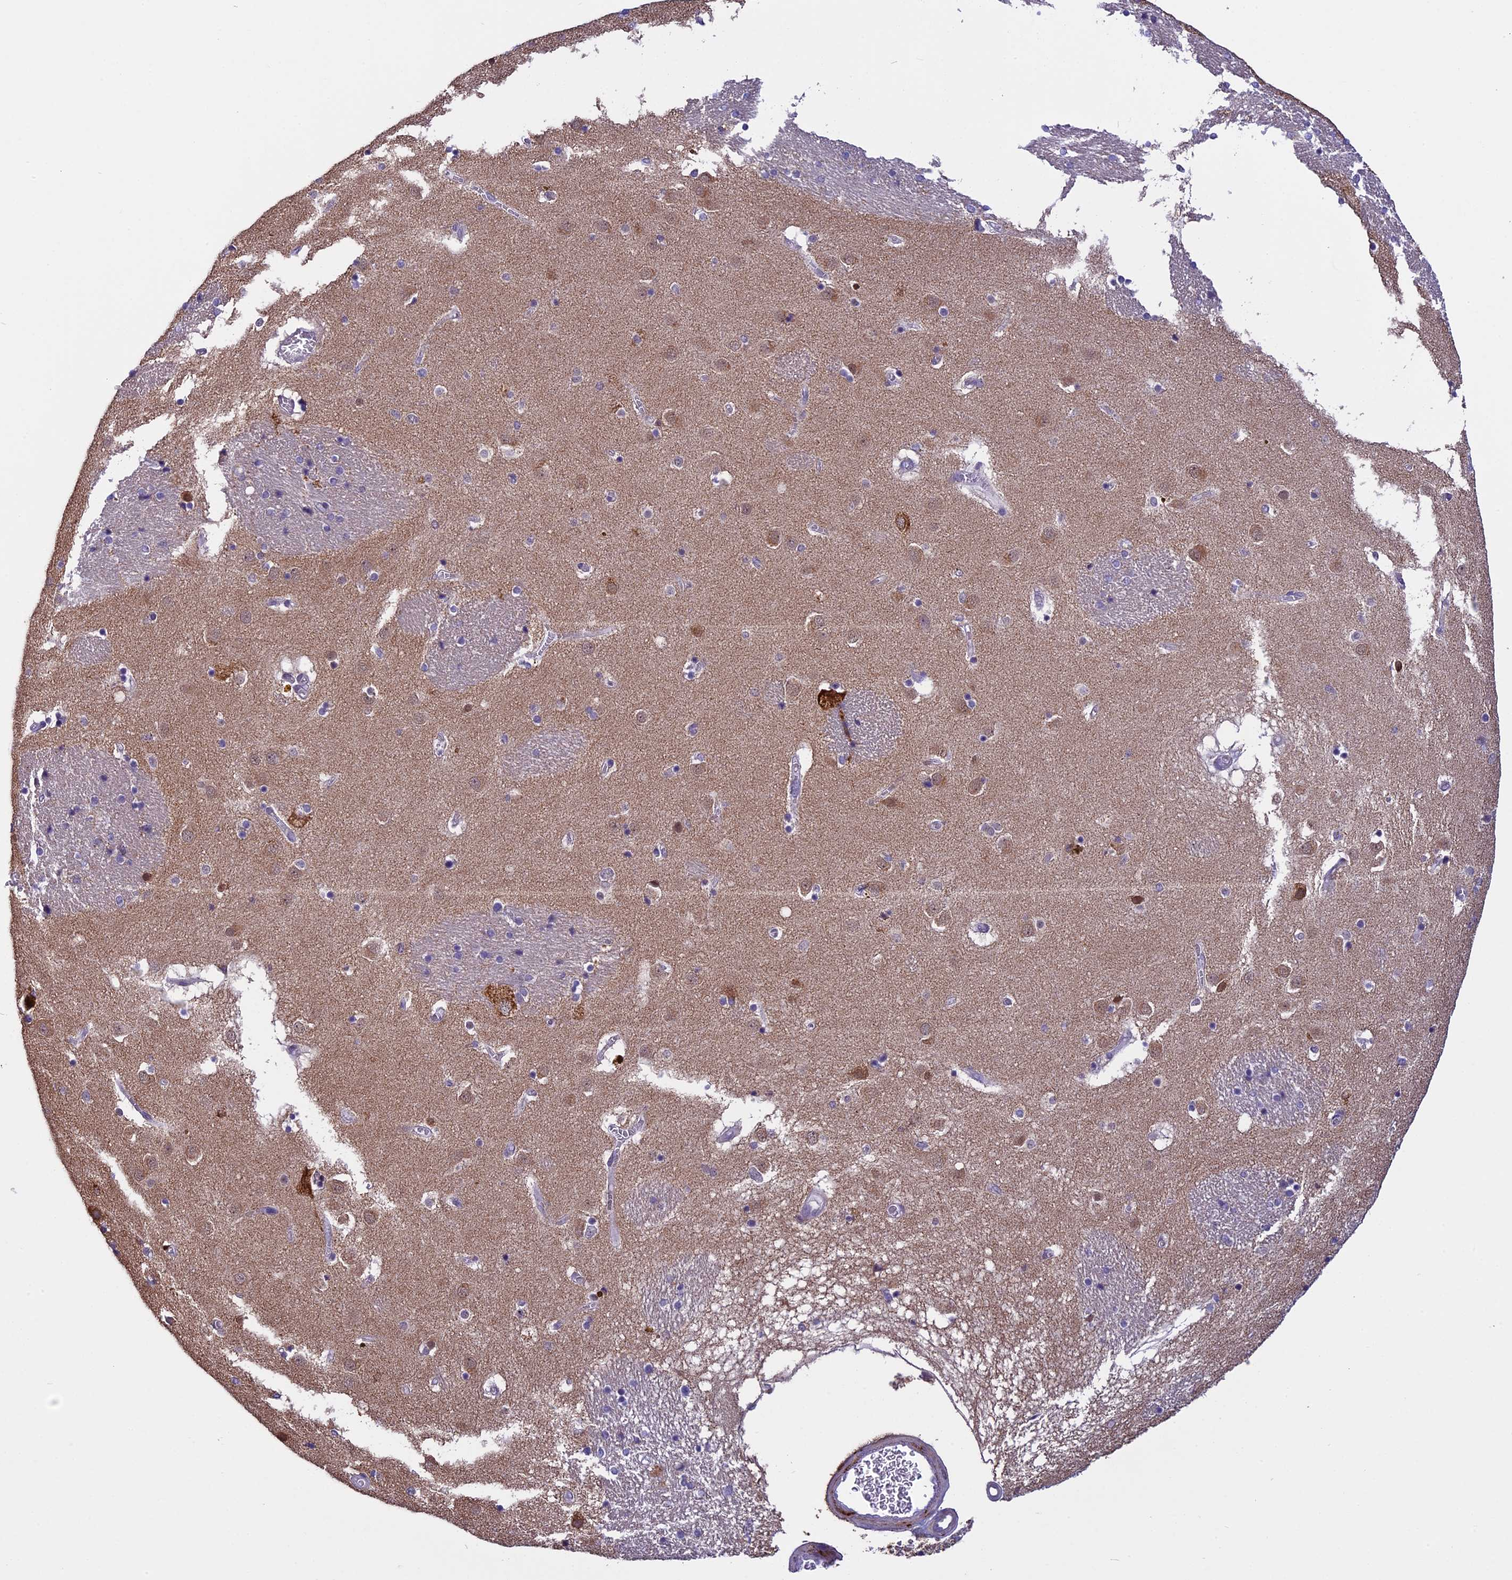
{"staining": {"intensity": "weak", "quantity": "<25%", "location": "cytoplasmic/membranous"}, "tissue": "caudate", "cell_type": "Glial cells", "image_type": "normal", "snomed": [{"axis": "morphology", "description": "Normal tissue, NOS"}, {"axis": "topography", "description": "Lateral ventricle wall"}], "caption": "High power microscopy photomicrograph of an immunohistochemistry (IHC) micrograph of unremarkable caudate, revealing no significant staining in glial cells.", "gene": "ZNF317", "patient": {"sex": "male", "age": 70}}